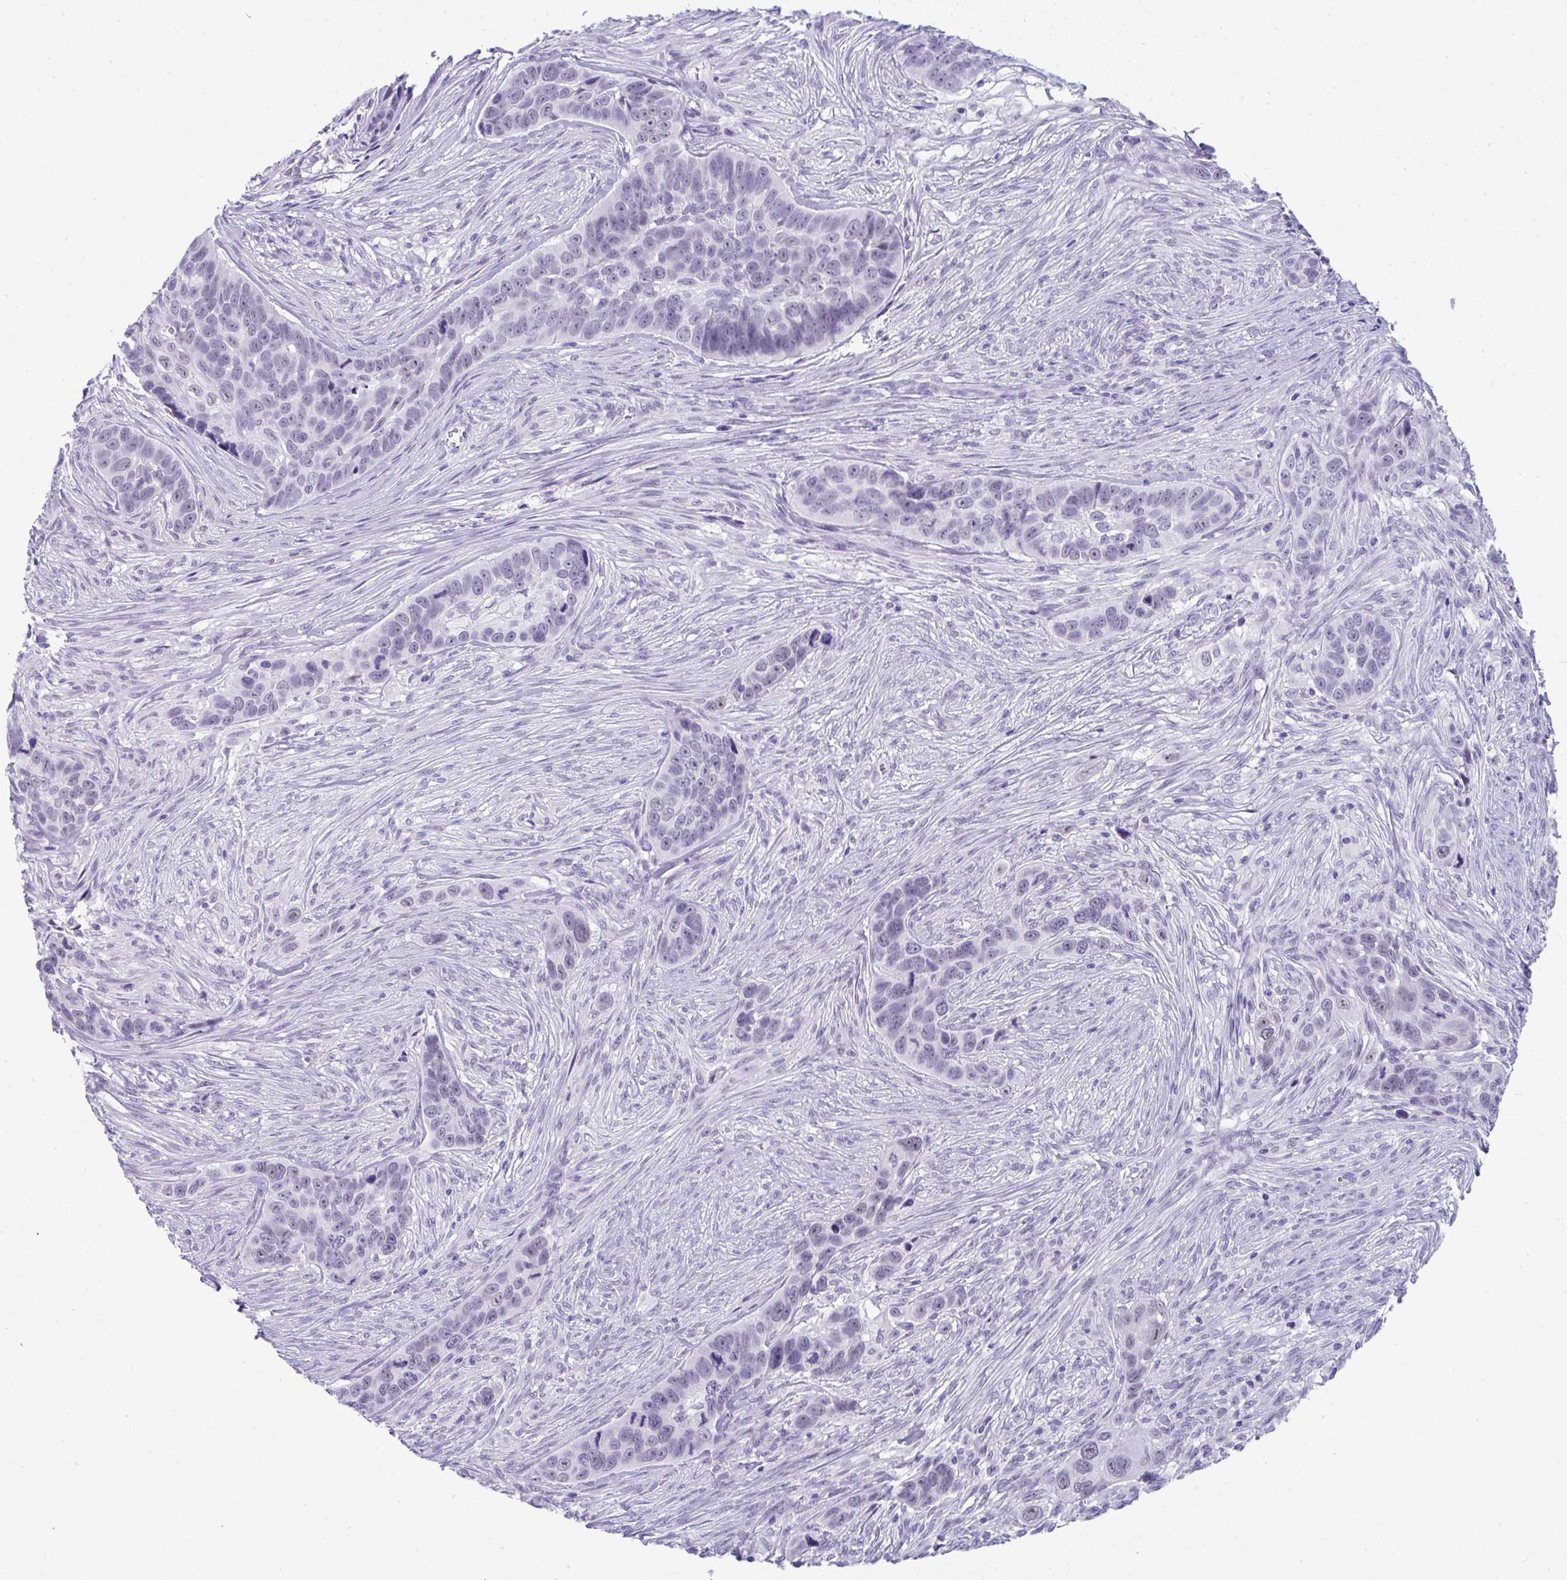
{"staining": {"intensity": "negative", "quantity": "none", "location": "none"}, "tissue": "skin cancer", "cell_type": "Tumor cells", "image_type": "cancer", "snomed": [{"axis": "morphology", "description": "Basal cell carcinoma"}, {"axis": "topography", "description": "Skin"}], "caption": "Immunohistochemical staining of skin cancer displays no significant expression in tumor cells.", "gene": "CDK13", "patient": {"sex": "female", "age": 82}}